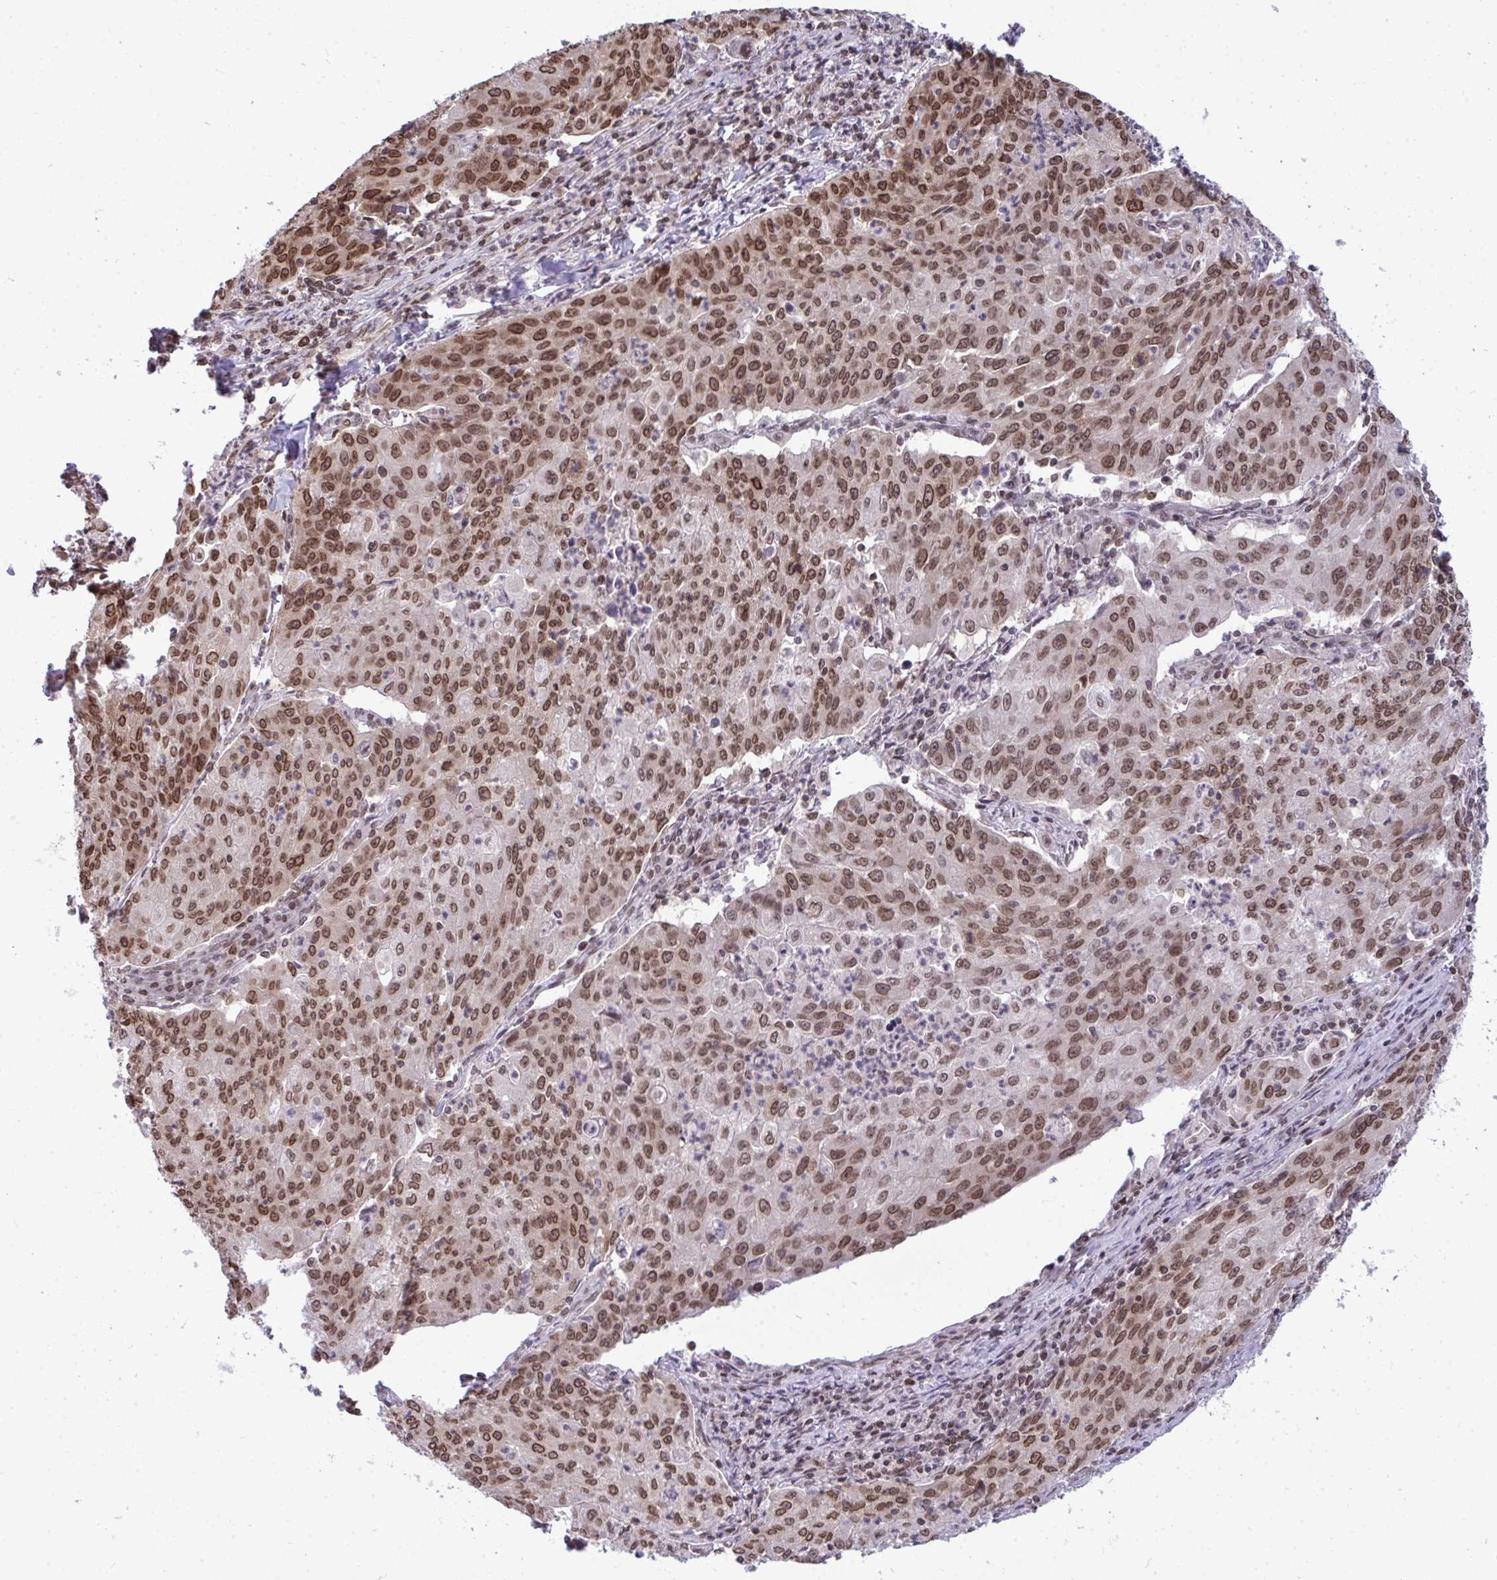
{"staining": {"intensity": "moderate", "quantity": ">75%", "location": "nuclear"}, "tissue": "lung cancer", "cell_type": "Tumor cells", "image_type": "cancer", "snomed": [{"axis": "morphology", "description": "Squamous cell carcinoma, NOS"}, {"axis": "morphology", "description": "Squamous cell carcinoma, metastatic, NOS"}, {"axis": "topography", "description": "Bronchus"}, {"axis": "topography", "description": "Lung"}], "caption": "Protein expression analysis of squamous cell carcinoma (lung) reveals moderate nuclear staining in approximately >75% of tumor cells.", "gene": "JPT1", "patient": {"sex": "male", "age": 62}}